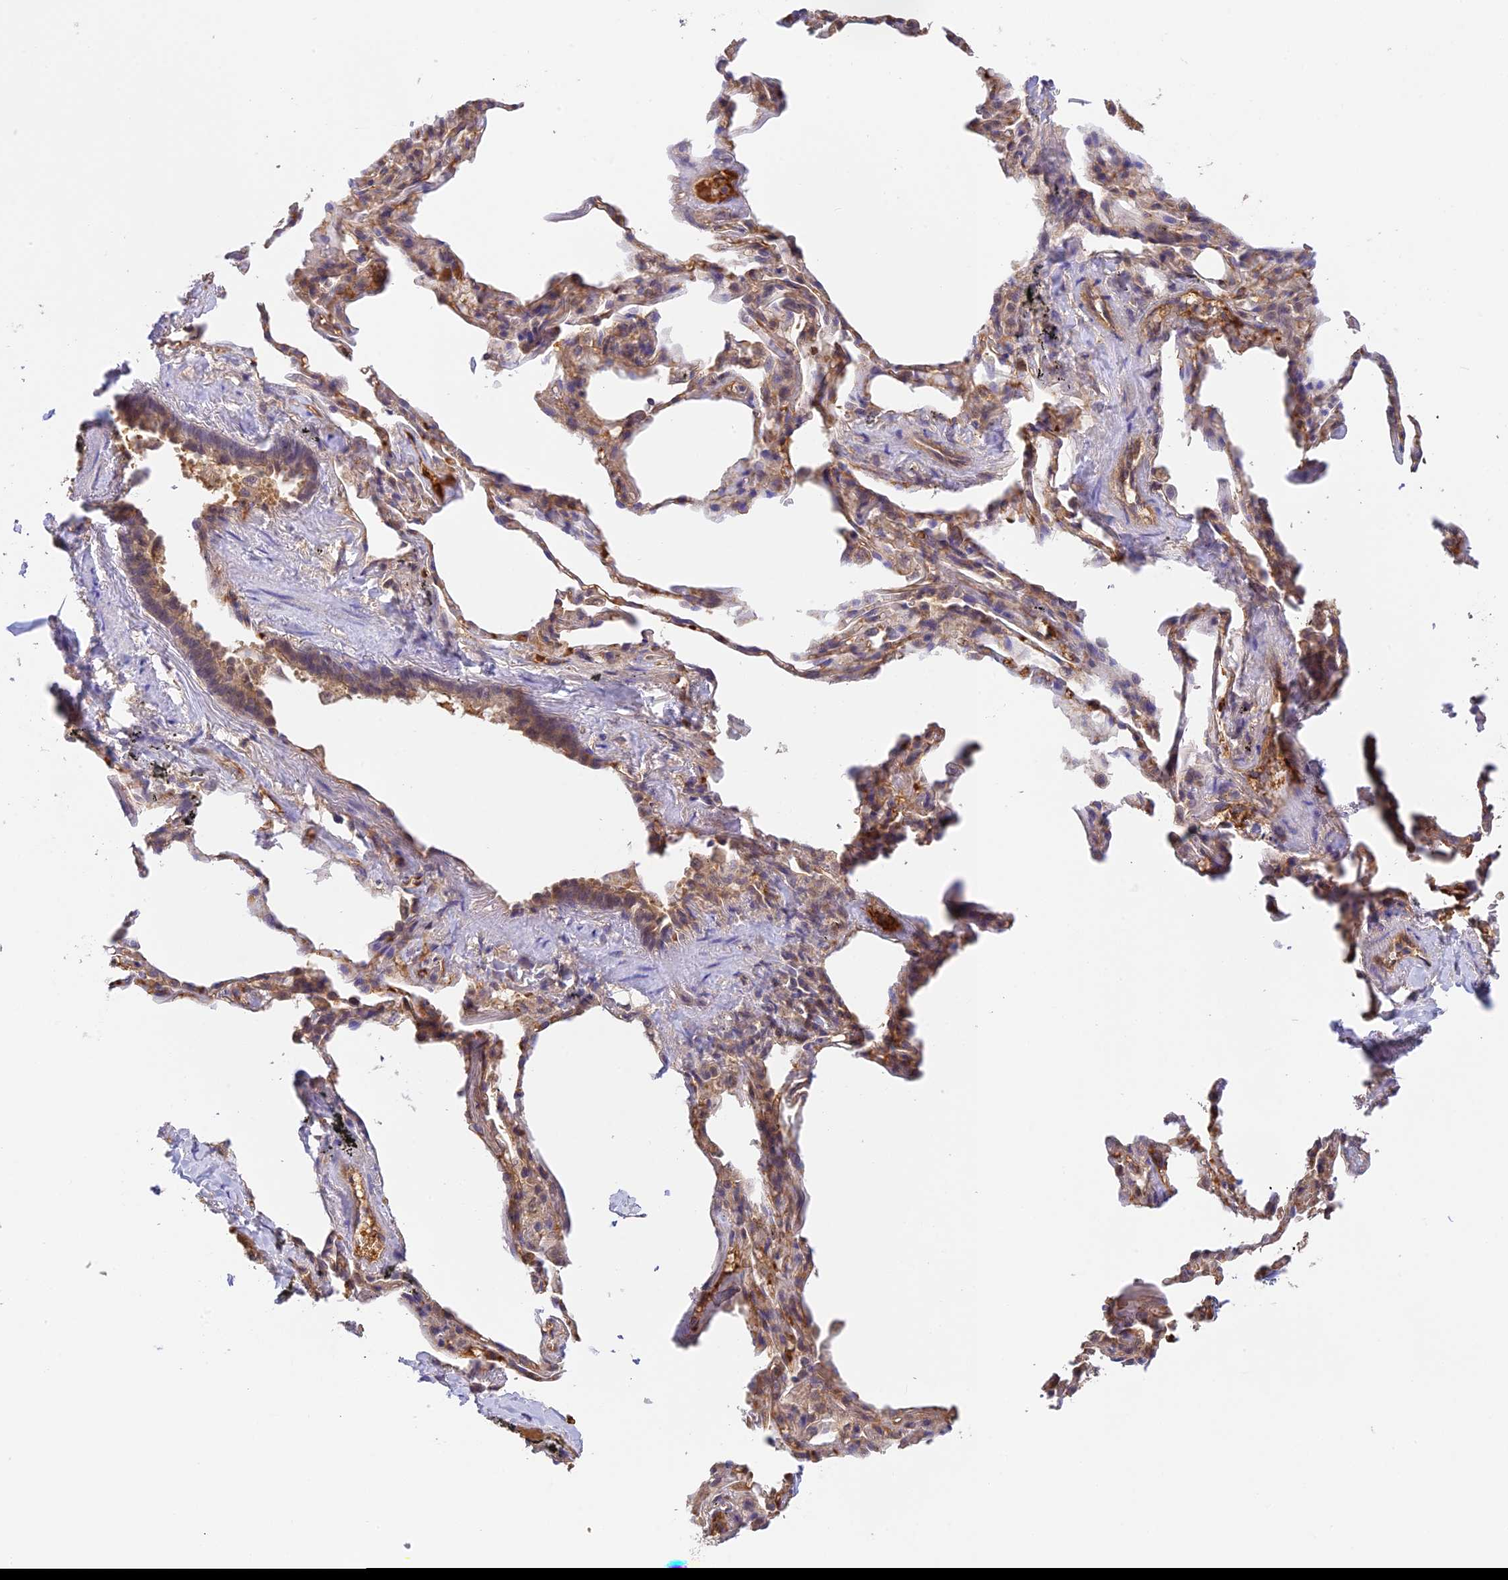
{"staining": {"intensity": "moderate", "quantity": "25%-75%", "location": "cytoplasmic/membranous"}, "tissue": "adipose tissue", "cell_type": "Adipocytes", "image_type": "normal", "snomed": [{"axis": "morphology", "description": "Normal tissue, NOS"}, {"axis": "topography", "description": "Lymph node"}, {"axis": "topography", "description": "Bronchus"}], "caption": "The micrograph demonstrates immunohistochemical staining of benign adipose tissue. There is moderate cytoplasmic/membranous expression is present in approximately 25%-75% of adipocytes.", "gene": "HDHD2", "patient": {"sex": "male", "age": 63}}